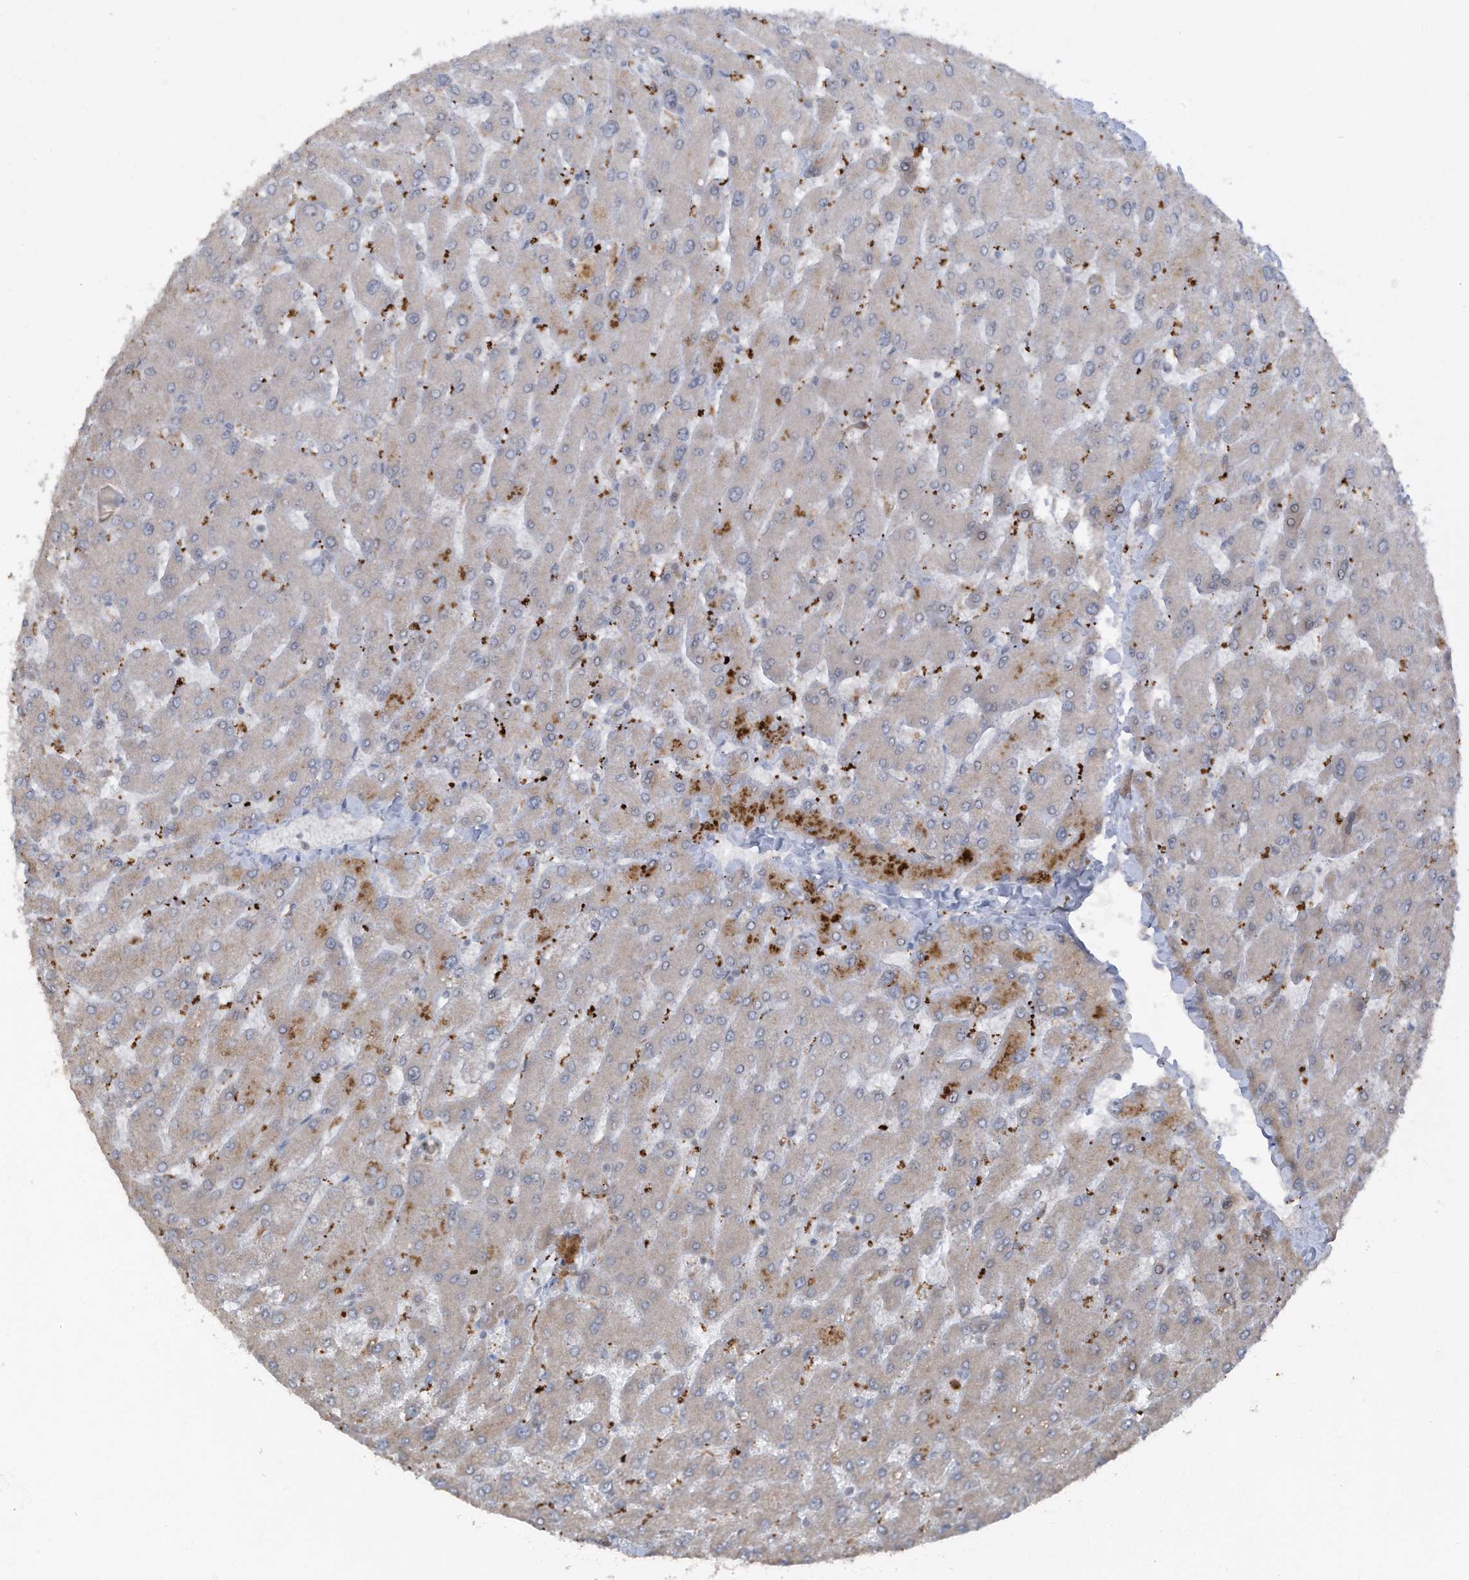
{"staining": {"intensity": "weak", "quantity": "<25%", "location": "cytoplasmic/membranous"}, "tissue": "liver", "cell_type": "Cholangiocytes", "image_type": "normal", "snomed": [{"axis": "morphology", "description": "Normal tissue, NOS"}, {"axis": "topography", "description": "Liver"}], "caption": "IHC photomicrograph of unremarkable liver stained for a protein (brown), which exhibits no positivity in cholangiocytes.", "gene": "TXNDC9", "patient": {"sex": "male", "age": 55}}